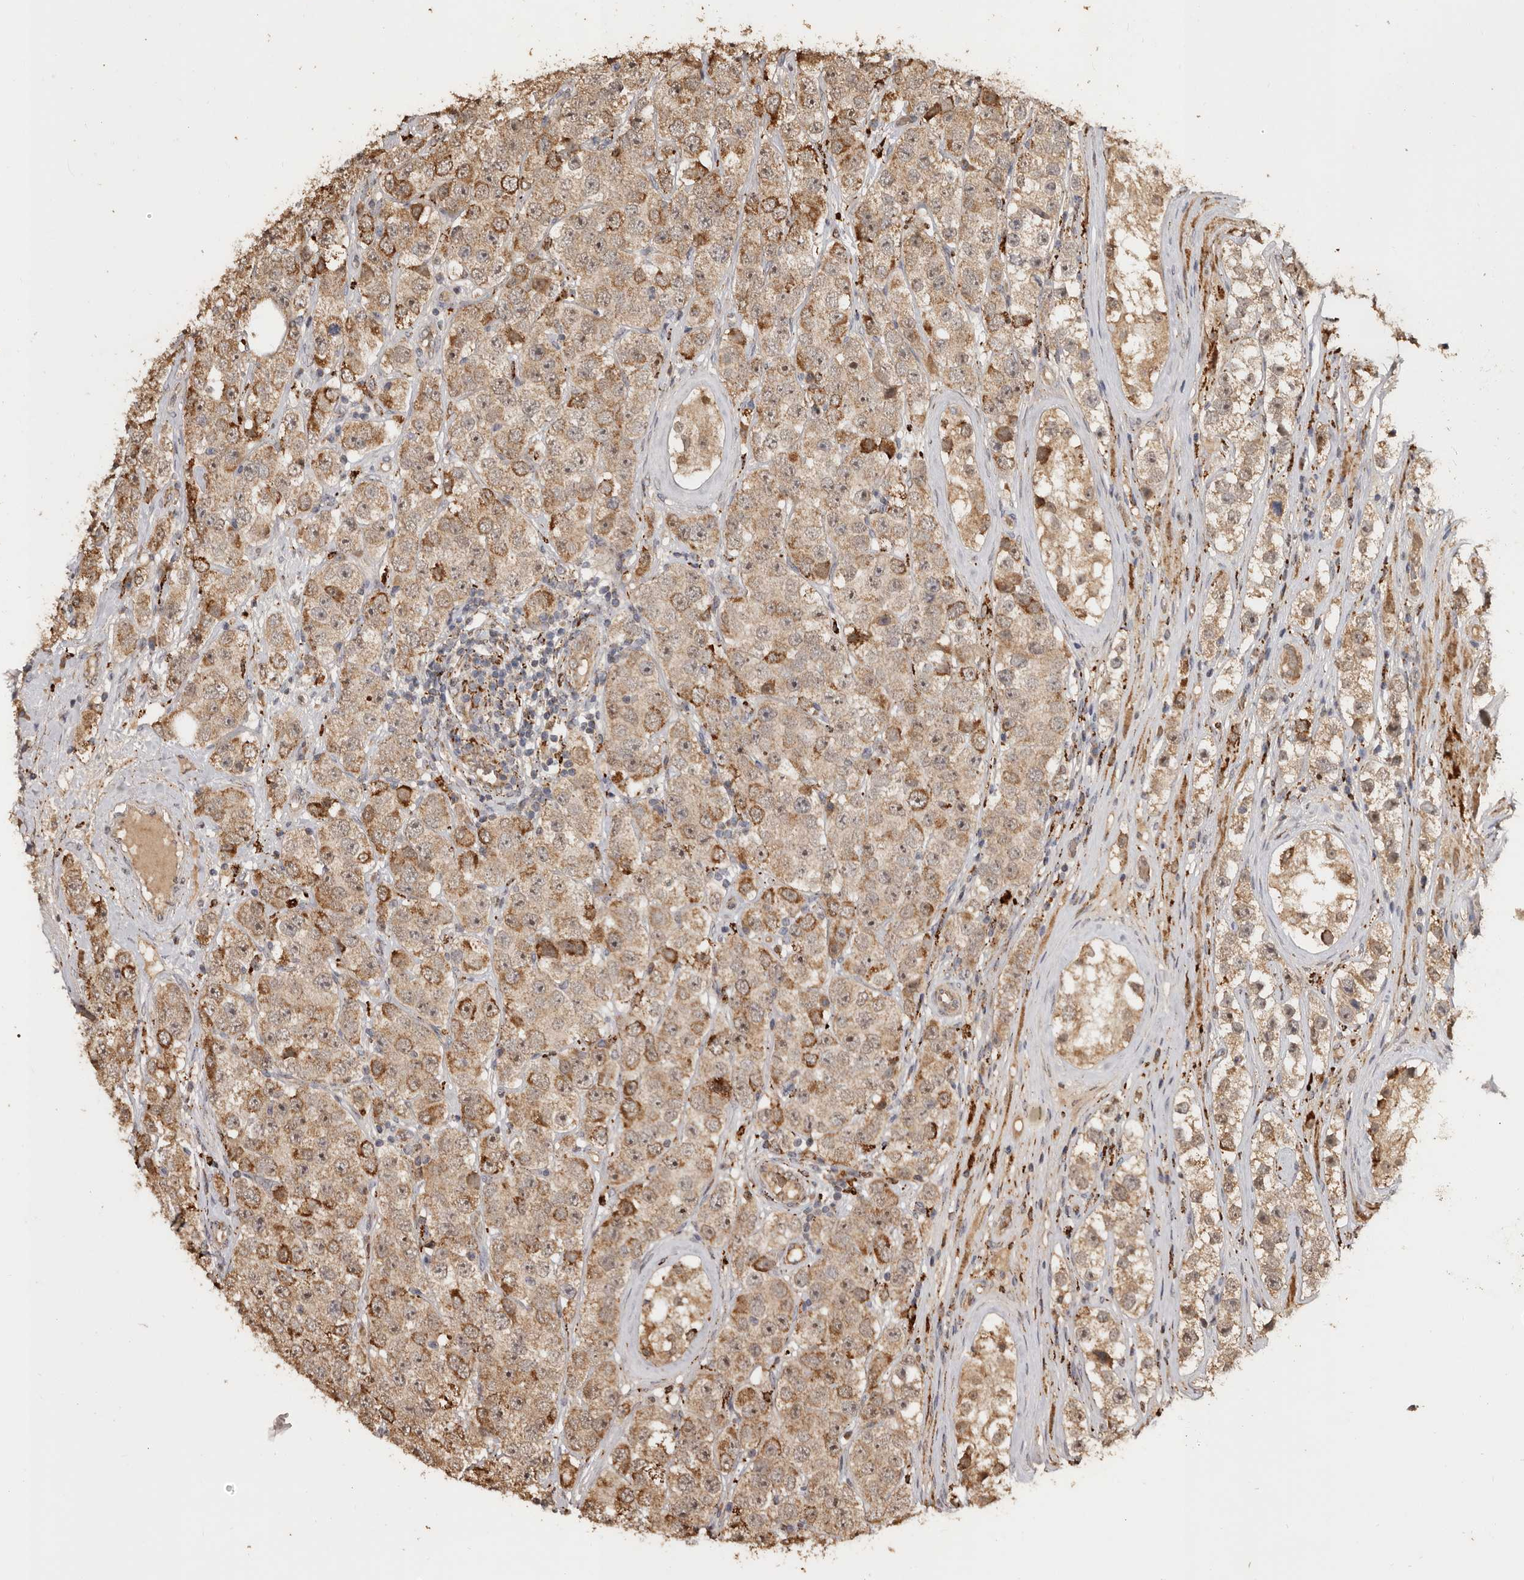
{"staining": {"intensity": "moderate", "quantity": ">75%", "location": "cytoplasmic/membranous"}, "tissue": "testis cancer", "cell_type": "Tumor cells", "image_type": "cancer", "snomed": [{"axis": "morphology", "description": "Seminoma, NOS"}, {"axis": "topography", "description": "Testis"}], "caption": "Testis seminoma stained with a brown dye demonstrates moderate cytoplasmic/membranous positive positivity in about >75% of tumor cells.", "gene": "AKAP7", "patient": {"sex": "male", "age": 28}}